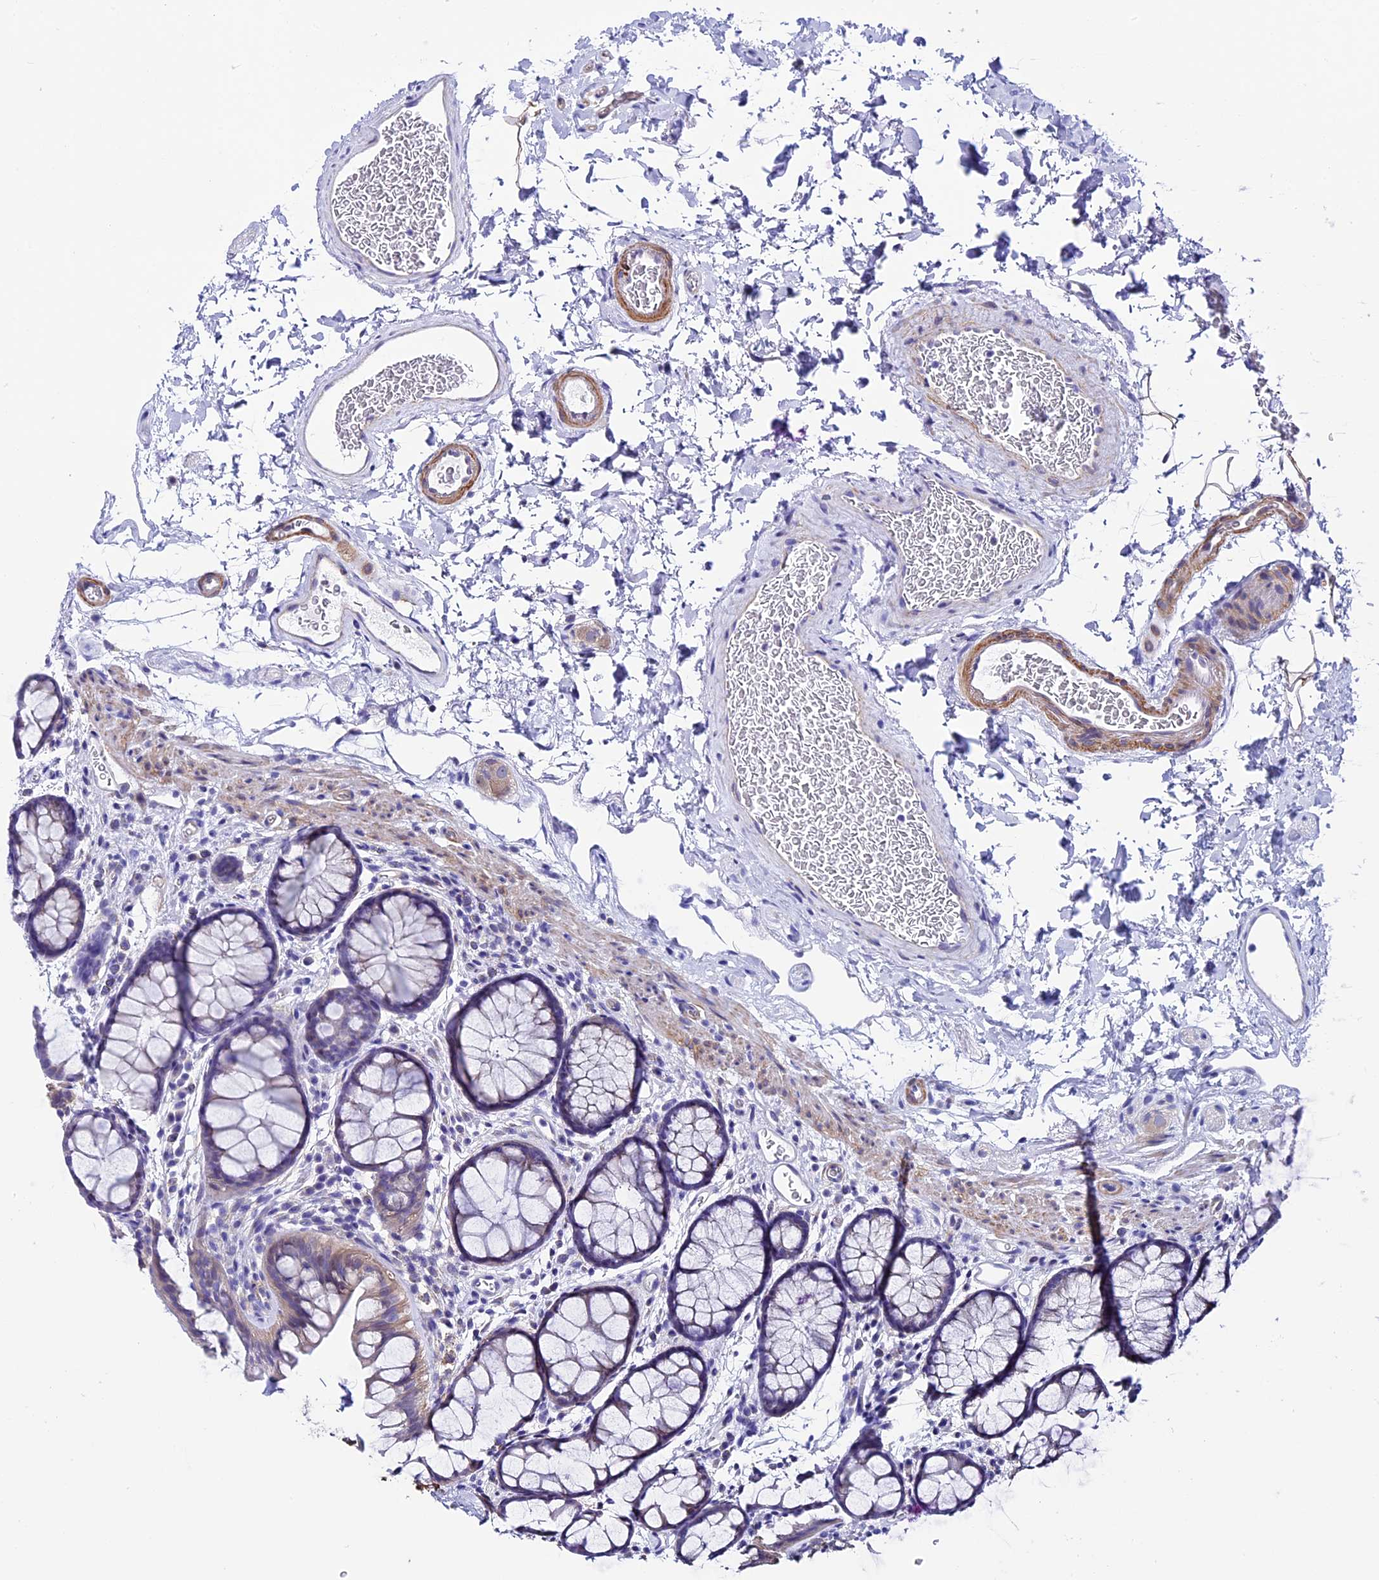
{"staining": {"intensity": "negative", "quantity": "none", "location": "none"}, "tissue": "colon", "cell_type": "Endothelial cells", "image_type": "normal", "snomed": [{"axis": "morphology", "description": "Normal tissue, NOS"}, {"axis": "topography", "description": "Colon"}], "caption": "Human colon stained for a protein using immunohistochemistry exhibits no positivity in endothelial cells.", "gene": "IGSF6", "patient": {"sex": "female", "age": 82}}